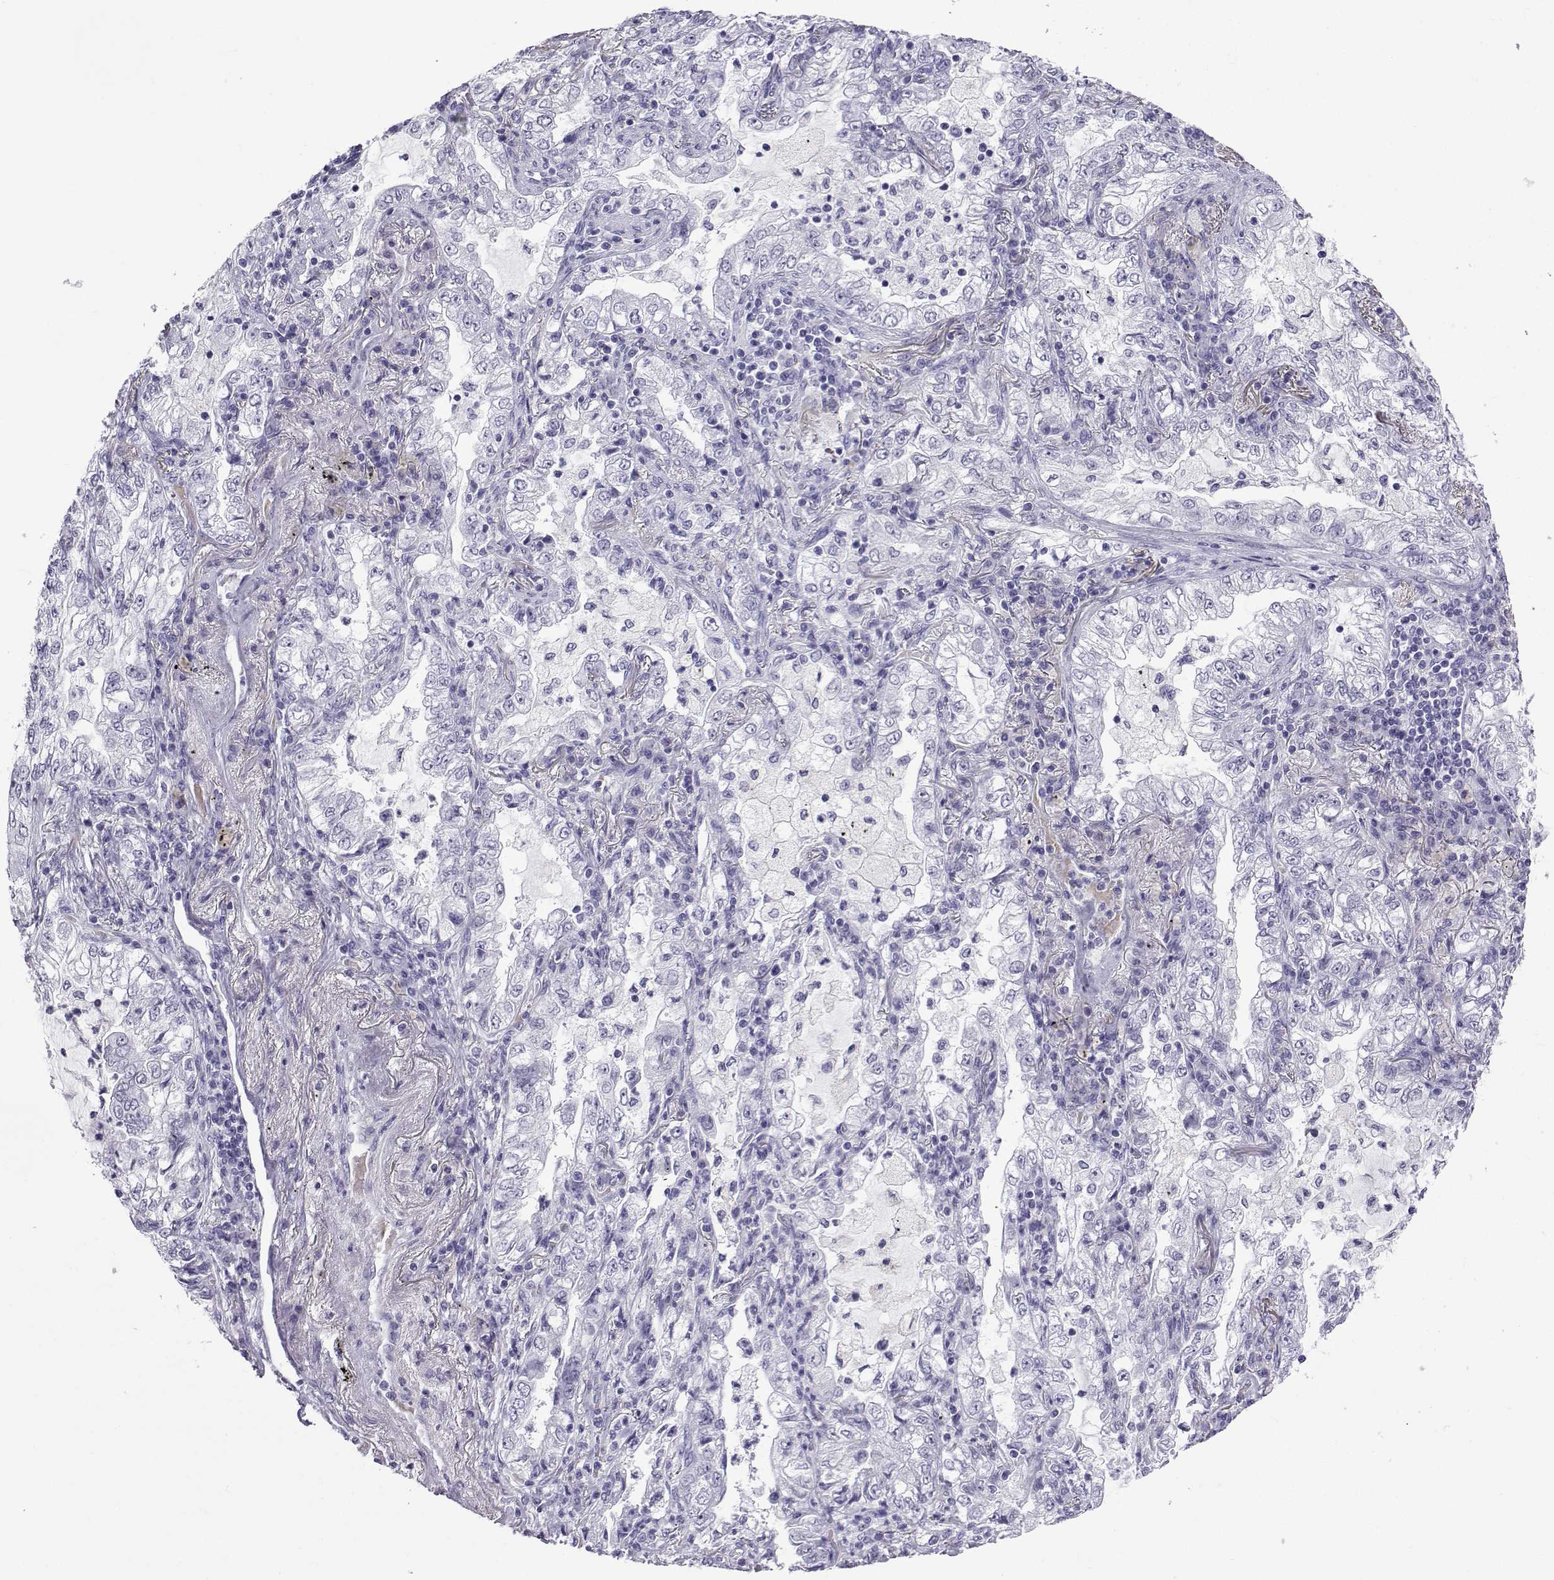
{"staining": {"intensity": "negative", "quantity": "none", "location": "none"}, "tissue": "lung cancer", "cell_type": "Tumor cells", "image_type": "cancer", "snomed": [{"axis": "morphology", "description": "Adenocarcinoma, NOS"}, {"axis": "topography", "description": "Lung"}], "caption": "A high-resolution micrograph shows IHC staining of lung adenocarcinoma, which displays no significant expression in tumor cells.", "gene": "ACTL7A", "patient": {"sex": "female", "age": 73}}